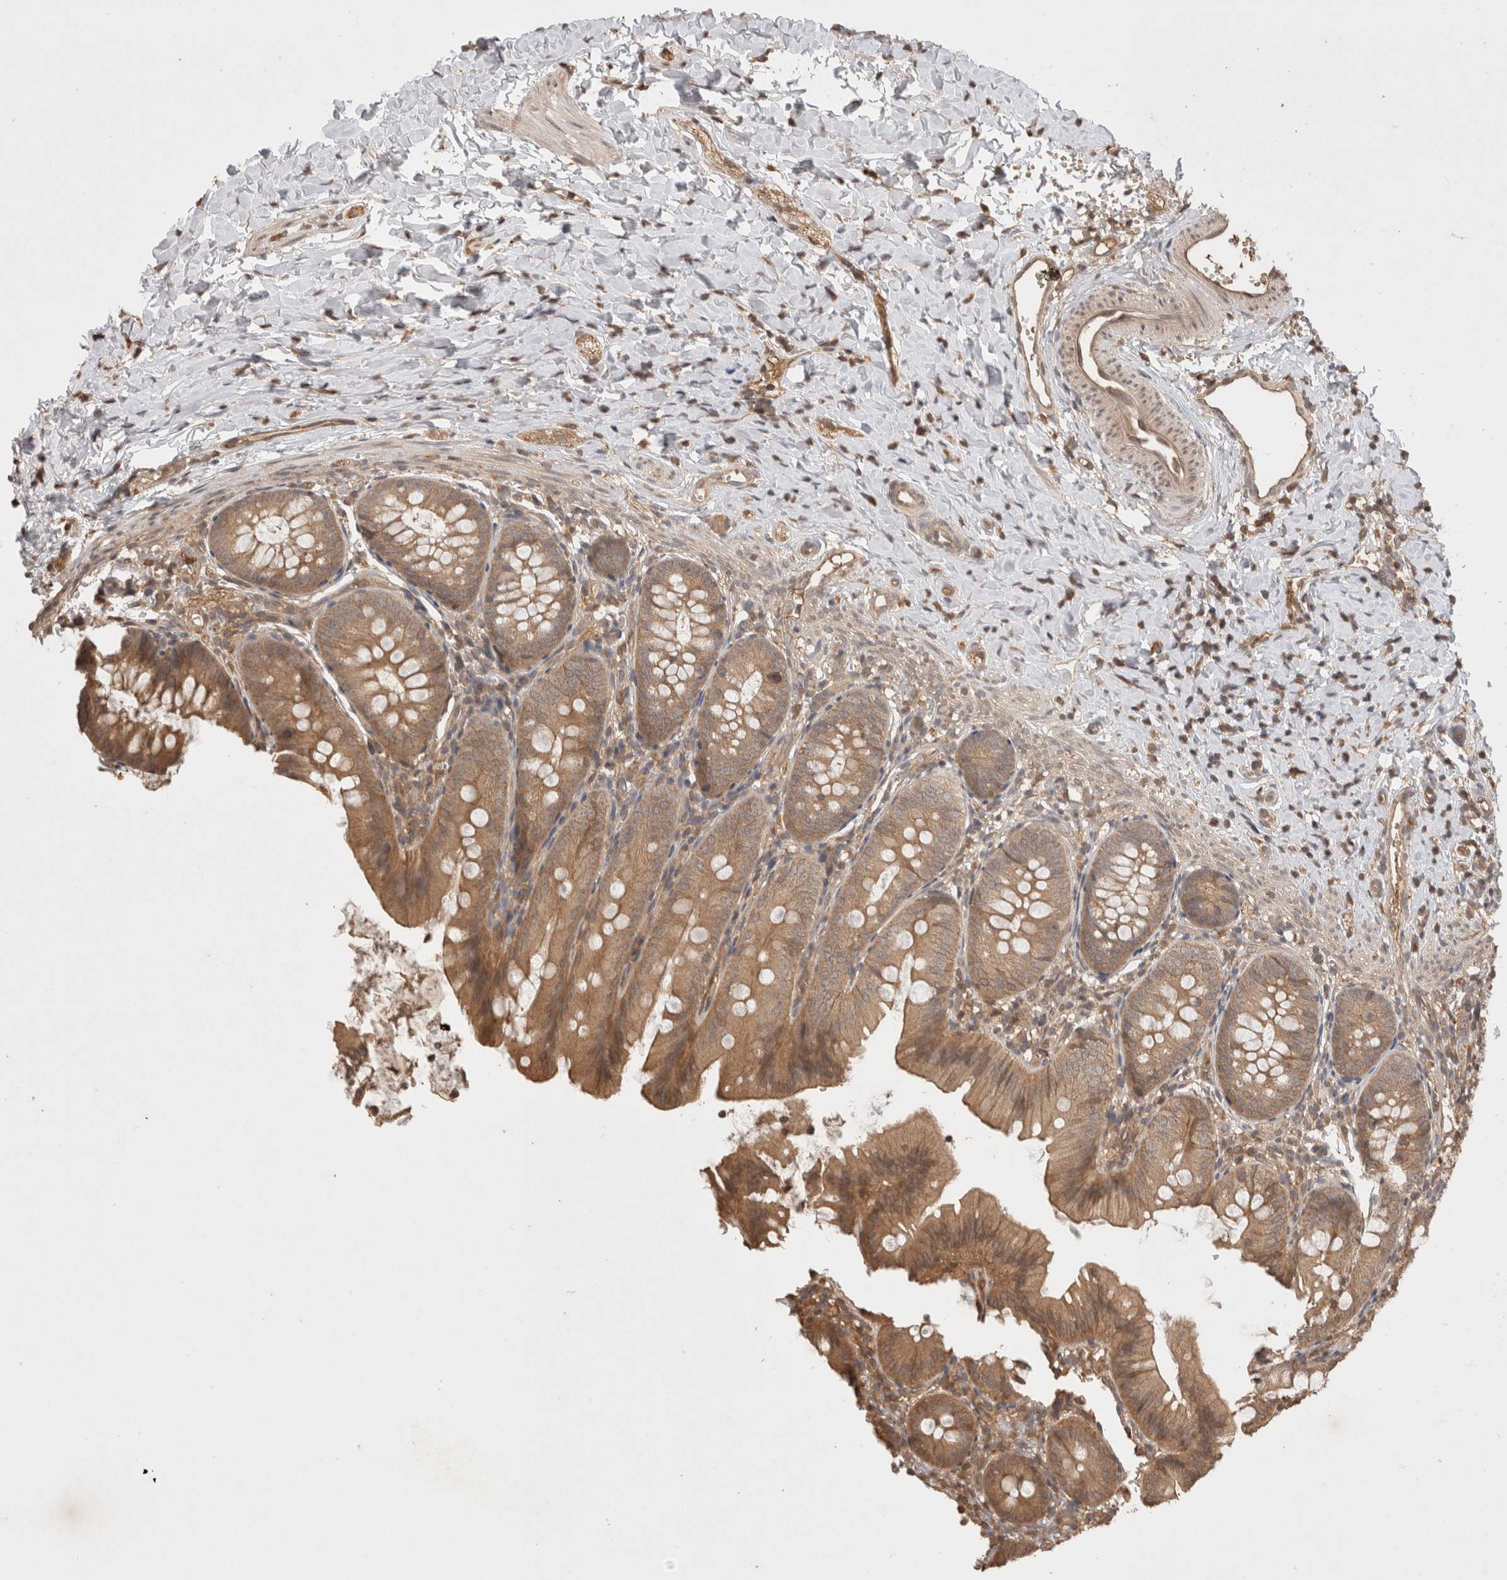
{"staining": {"intensity": "moderate", "quantity": ">75%", "location": "cytoplasmic/membranous"}, "tissue": "appendix", "cell_type": "Glandular cells", "image_type": "normal", "snomed": [{"axis": "morphology", "description": "Normal tissue, NOS"}, {"axis": "topography", "description": "Appendix"}], "caption": "Brown immunohistochemical staining in benign appendix displays moderate cytoplasmic/membranous expression in about >75% of glandular cells. (DAB = brown stain, brightfield microscopy at high magnification).", "gene": "PRMT3", "patient": {"sex": "male", "age": 1}}